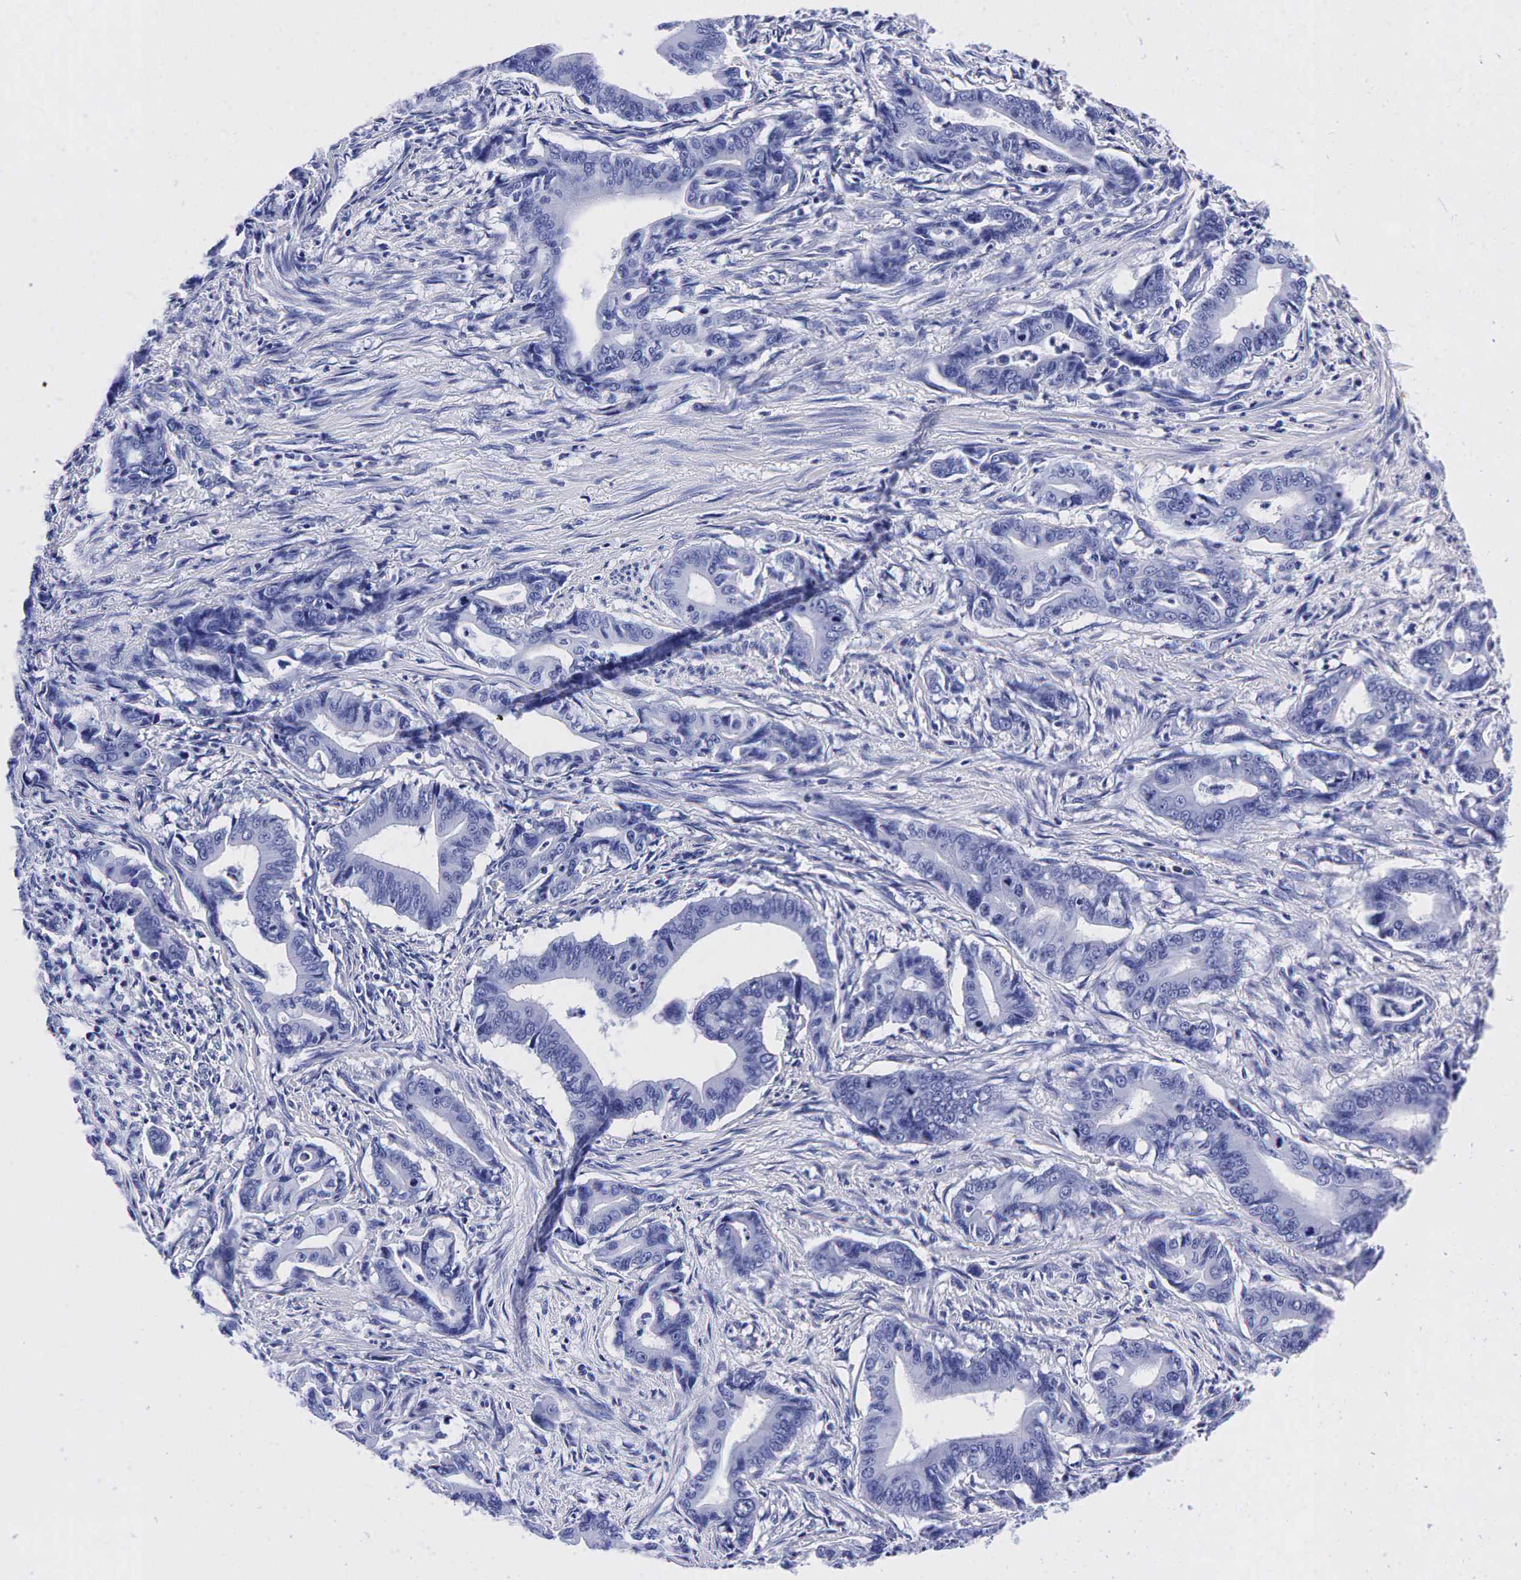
{"staining": {"intensity": "negative", "quantity": "none", "location": "none"}, "tissue": "stomach cancer", "cell_type": "Tumor cells", "image_type": "cancer", "snomed": [{"axis": "morphology", "description": "Adenocarcinoma, NOS"}, {"axis": "topography", "description": "Stomach"}], "caption": "Immunohistochemistry (IHC) micrograph of neoplastic tissue: stomach cancer (adenocarcinoma) stained with DAB demonstrates no significant protein positivity in tumor cells.", "gene": "TG", "patient": {"sex": "female", "age": 76}}